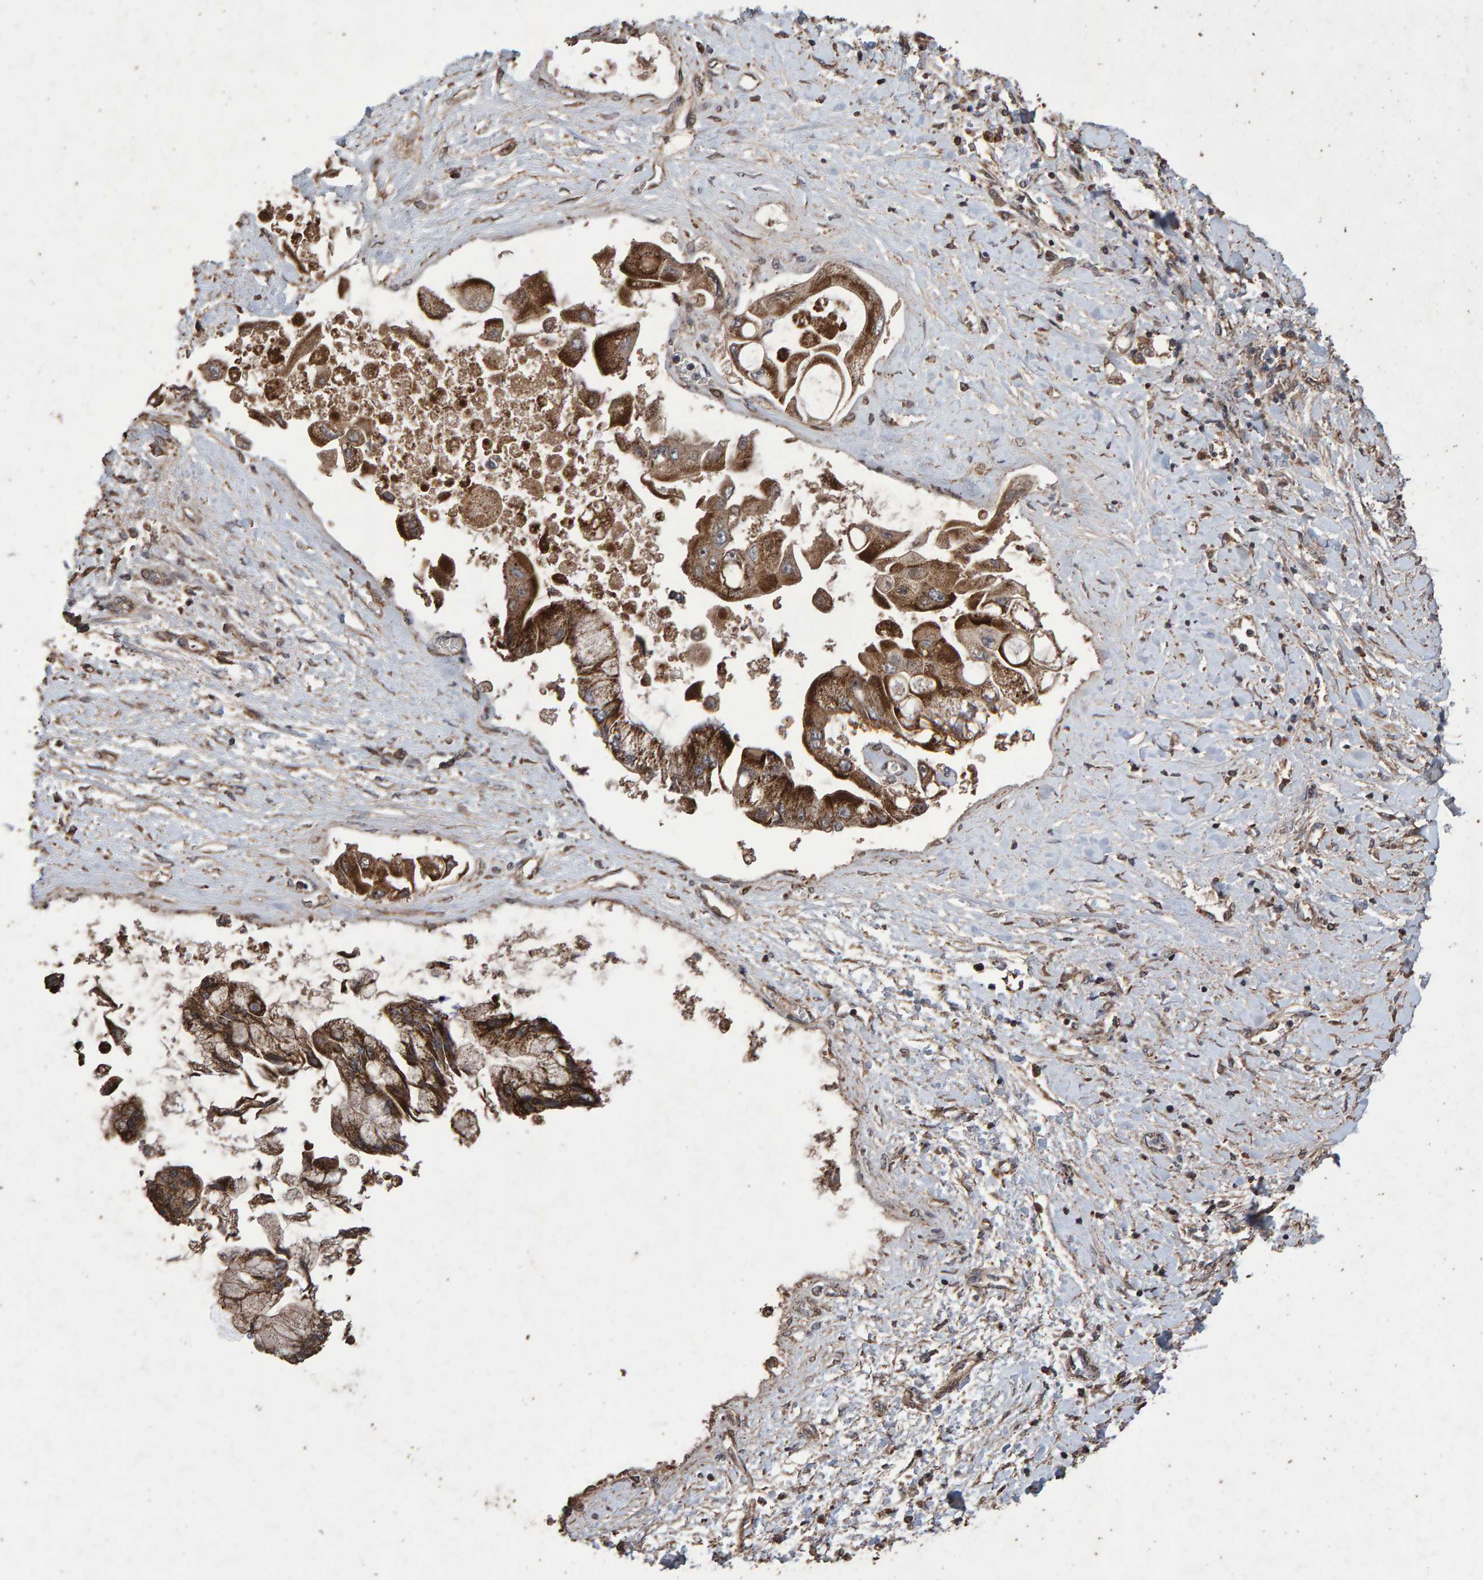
{"staining": {"intensity": "moderate", "quantity": ">75%", "location": "cytoplasmic/membranous"}, "tissue": "liver cancer", "cell_type": "Tumor cells", "image_type": "cancer", "snomed": [{"axis": "morphology", "description": "Cholangiocarcinoma"}, {"axis": "topography", "description": "Liver"}], "caption": "Liver cholangiocarcinoma stained for a protein reveals moderate cytoplasmic/membranous positivity in tumor cells. (DAB (3,3'-diaminobenzidine) = brown stain, brightfield microscopy at high magnification).", "gene": "OSBP2", "patient": {"sex": "male", "age": 50}}